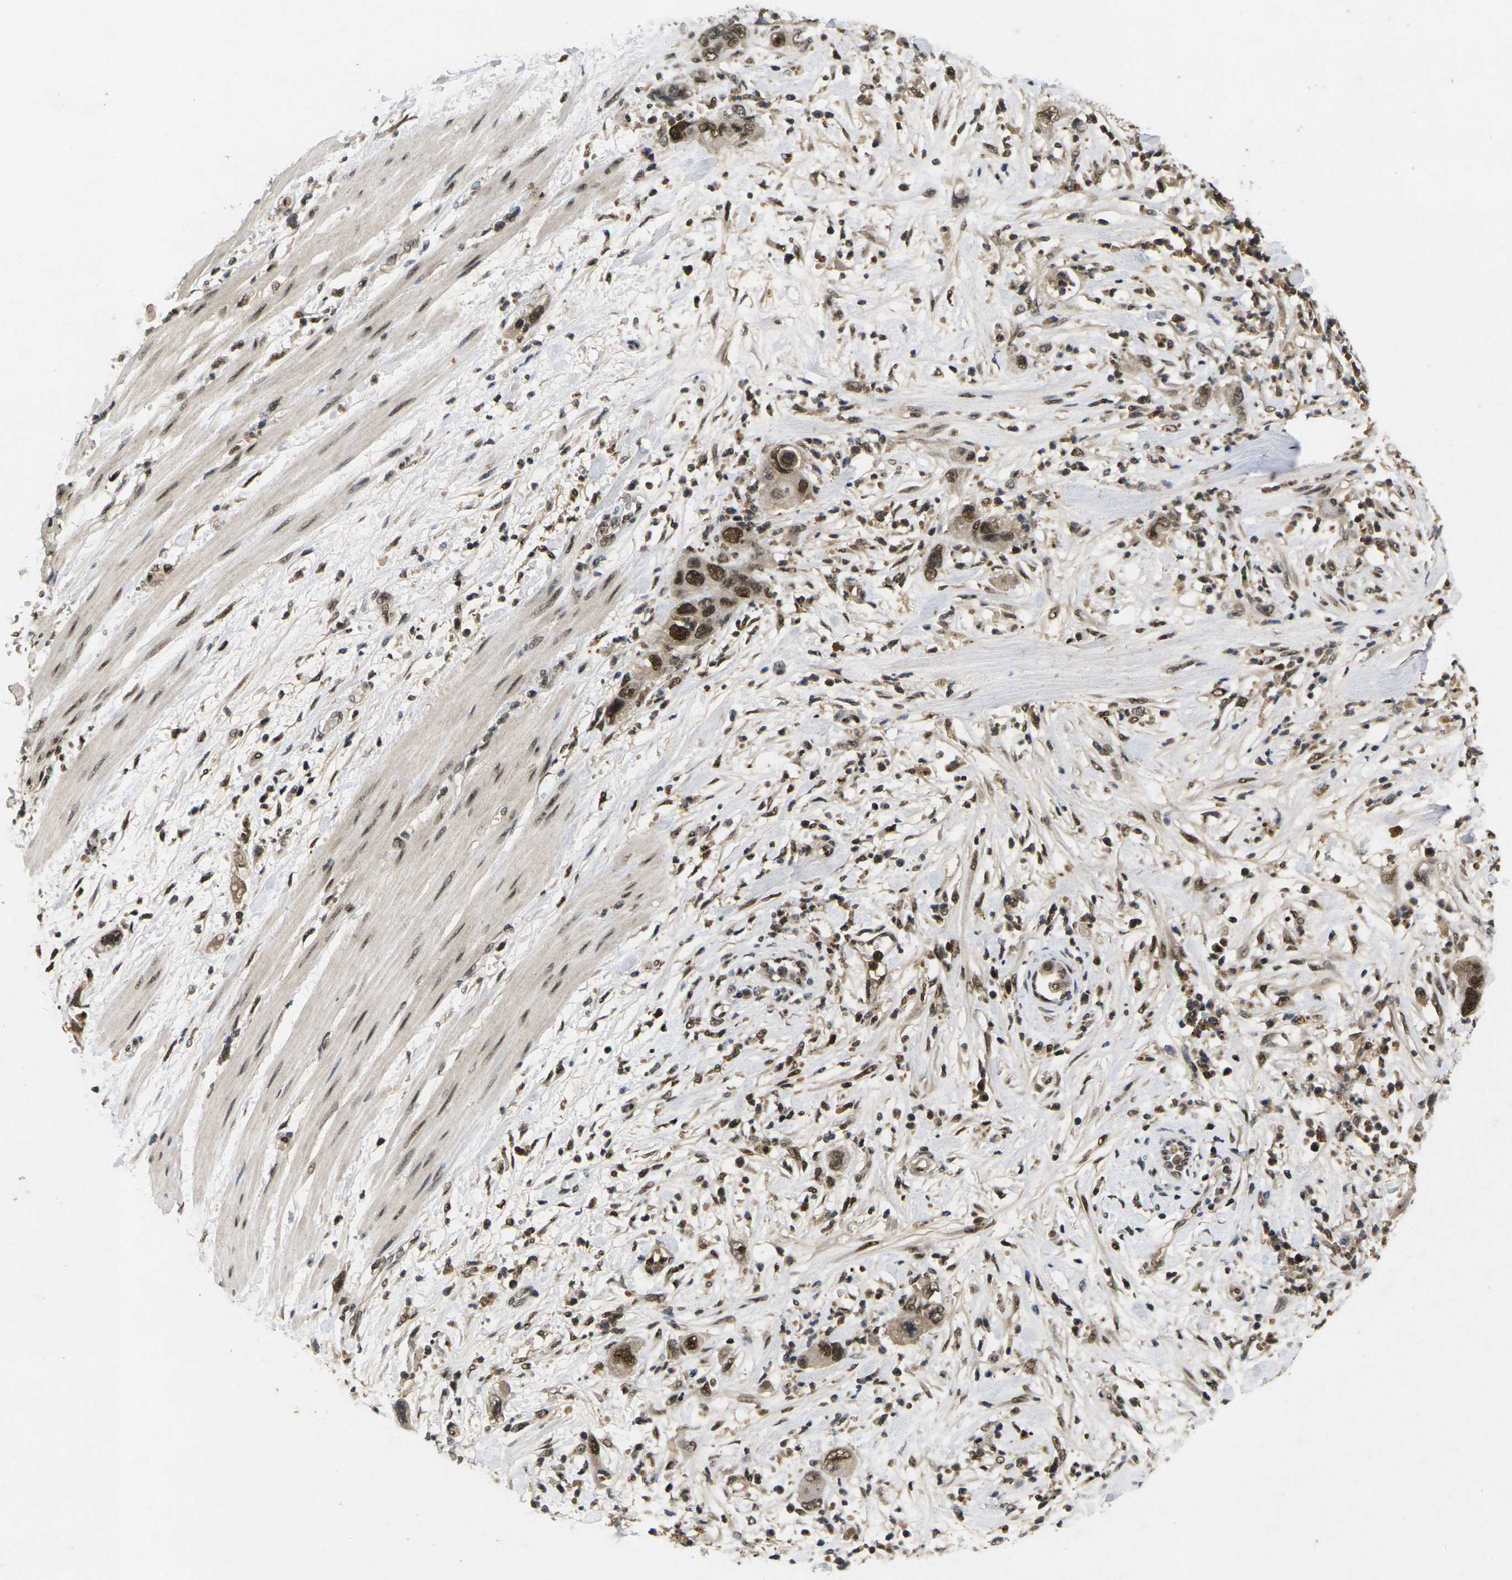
{"staining": {"intensity": "strong", "quantity": ">75%", "location": "nuclear"}, "tissue": "pancreatic cancer", "cell_type": "Tumor cells", "image_type": "cancer", "snomed": [{"axis": "morphology", "description": "Adenocarcinoma, NOS"}, {"axis": "topography", "description": "Pancreas"}], "caption": "A high-resolution micrograph shows immunohistochemistry staining of adenocarcinoma (pancreatic), which displays strong nuclear expression in approximately >75% of tumor cells. (brown staining indicates protein expression, while blue staining denotes nuclei).", "gene": "GTF2E1", "patient": {"sex": "female", "age": 71}}